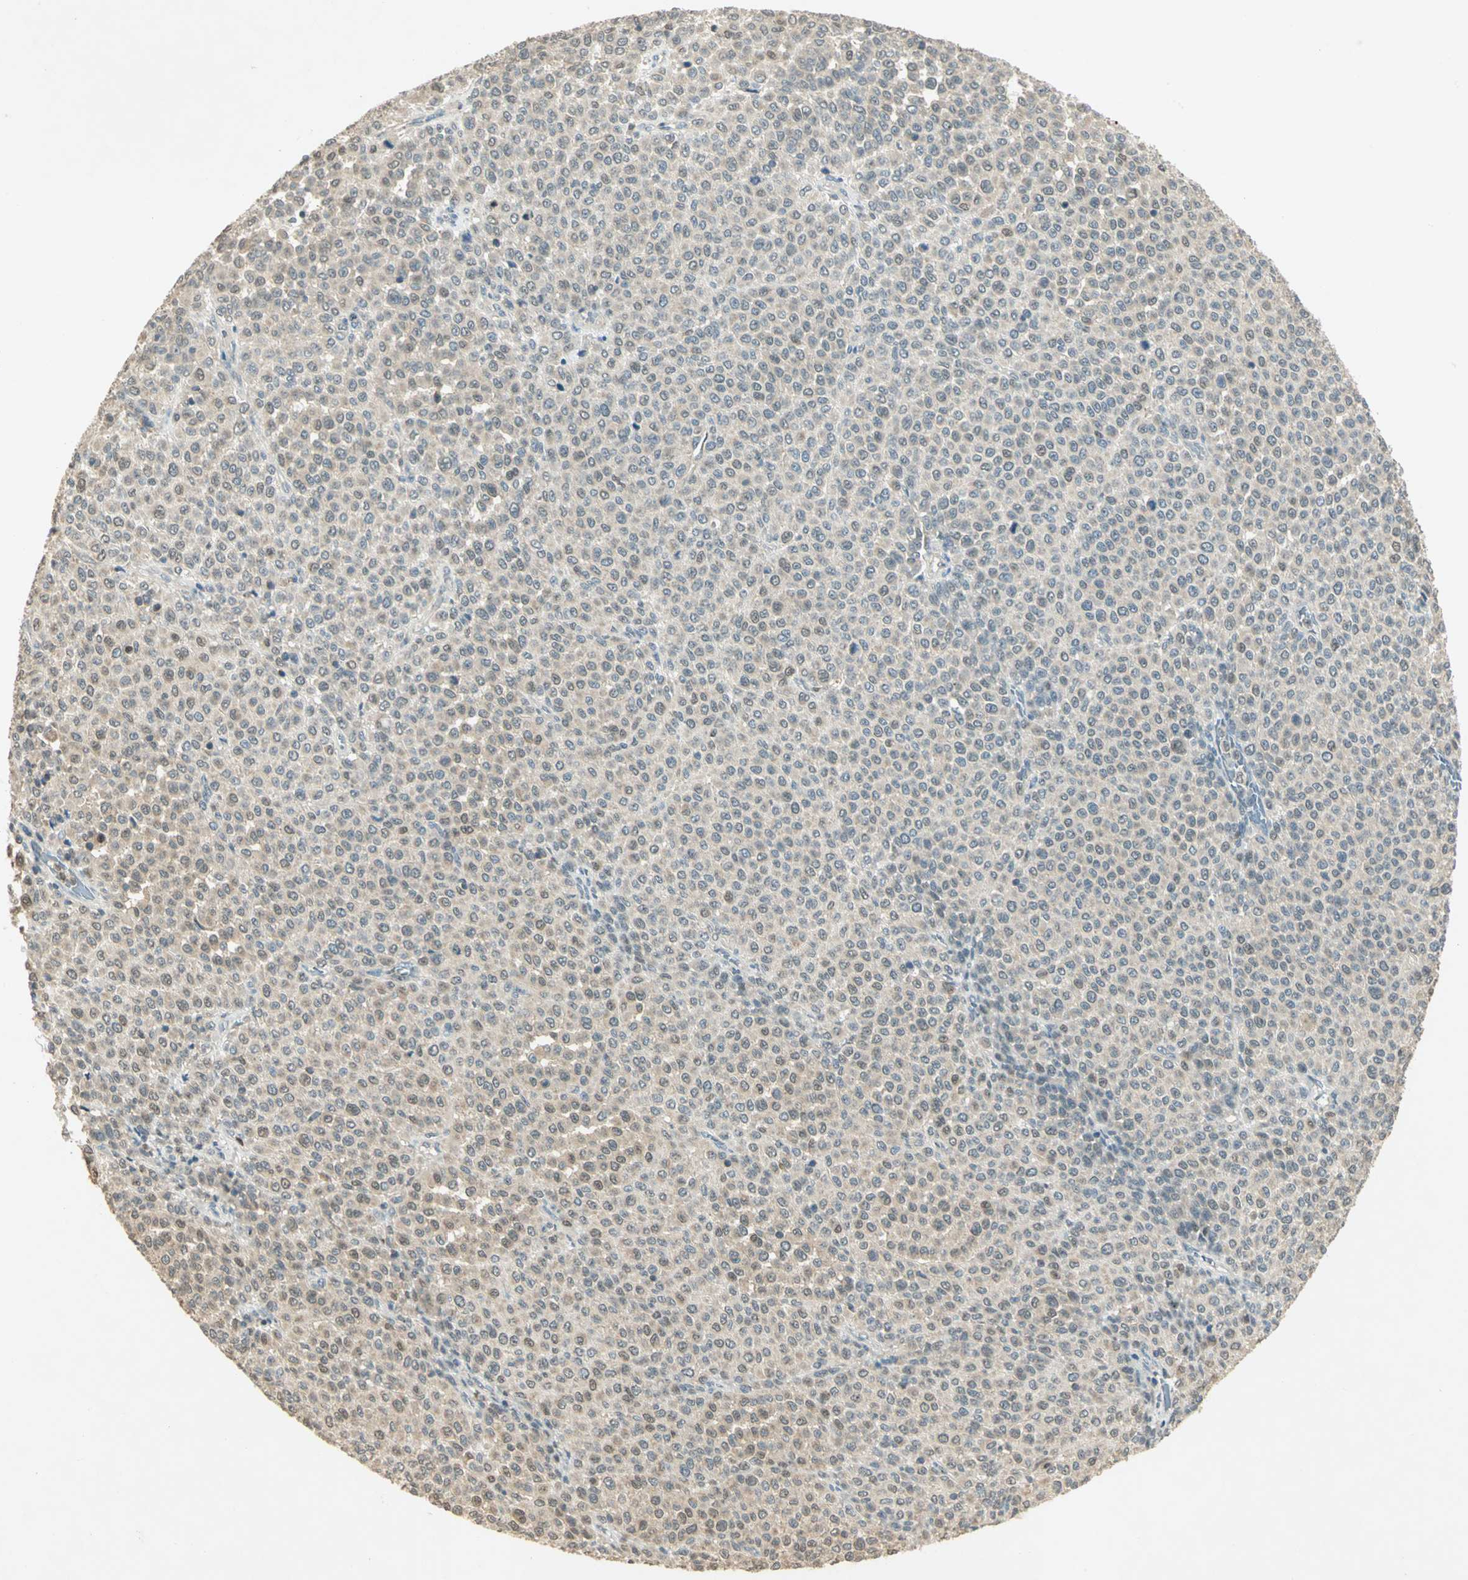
{"staining": {"intensity": "weak", "quantity": "<25%", "location": "cytoplasmic/membranous,nuclear"}, "tissue": "melanoma", "cell_type": "Tumor cells", "image_type": "cancer", "snomed": [{"axis": "morphology", "description": "Malignant melanoma, Metastatic site"}, {"axis": "topography", "description": "Pancreas"}], "caption": "IHC of human malignant melanoma (metastatic site) shows no expression in tumor cells.", "gene": "BIRC2", "patient": {"sex": "female", "age": 30}}